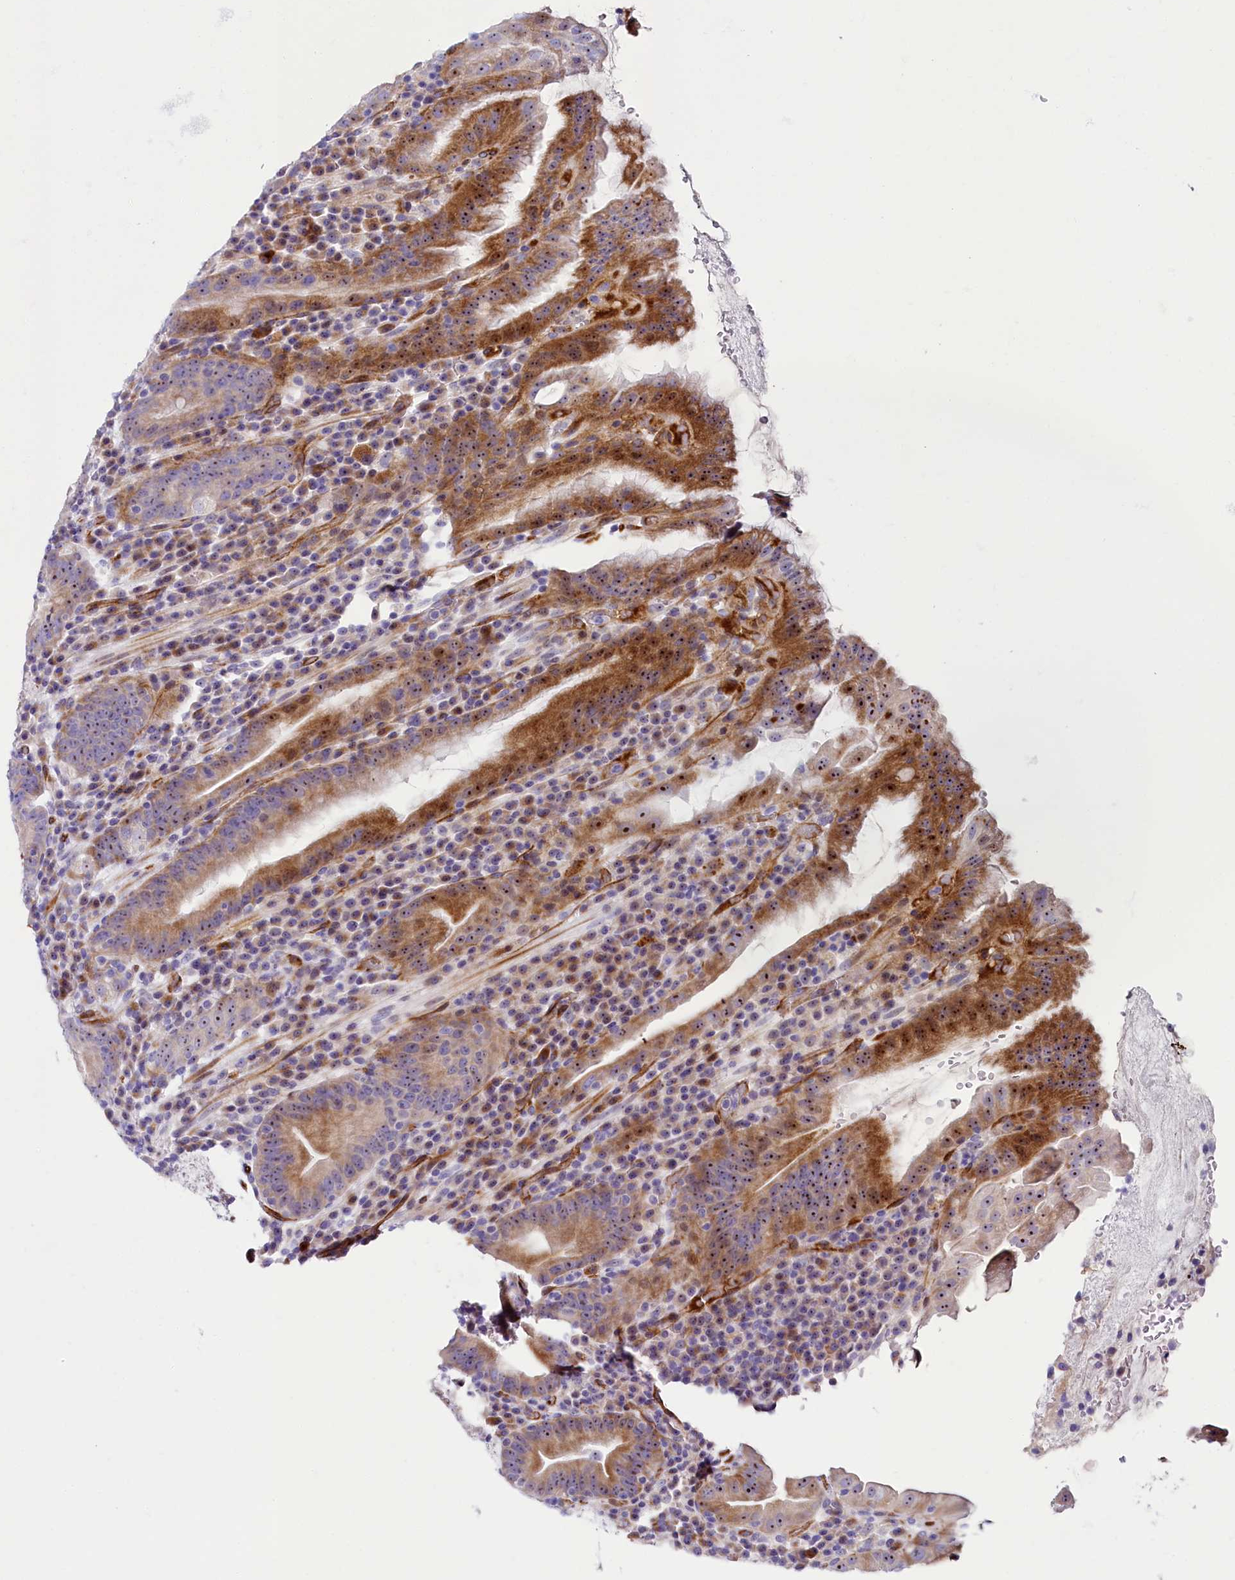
{"staining": {"intensity": "moderate", "quantity": "25%-75%", "location": "cytoplasmic/membranous,nuclear"}, "tissue": "stomach", "cell_type": "Glandular cells", "image_type": "normal", "snomed": [{"axis": "morphology", "description": "Normal tissue, NOS"}, {"axis": "morphology", "description": "Inflammation, NOS"}, {"axis": "topography", "description": "Stomach"}], "caption": "A brown stain highlights moderate cytoplasmic/membranous,nuclear staining of a protein in glandular cells of benign human stomach.", "gene": "SH3TC2", "patient": {"sex": "male", "age": 79}}